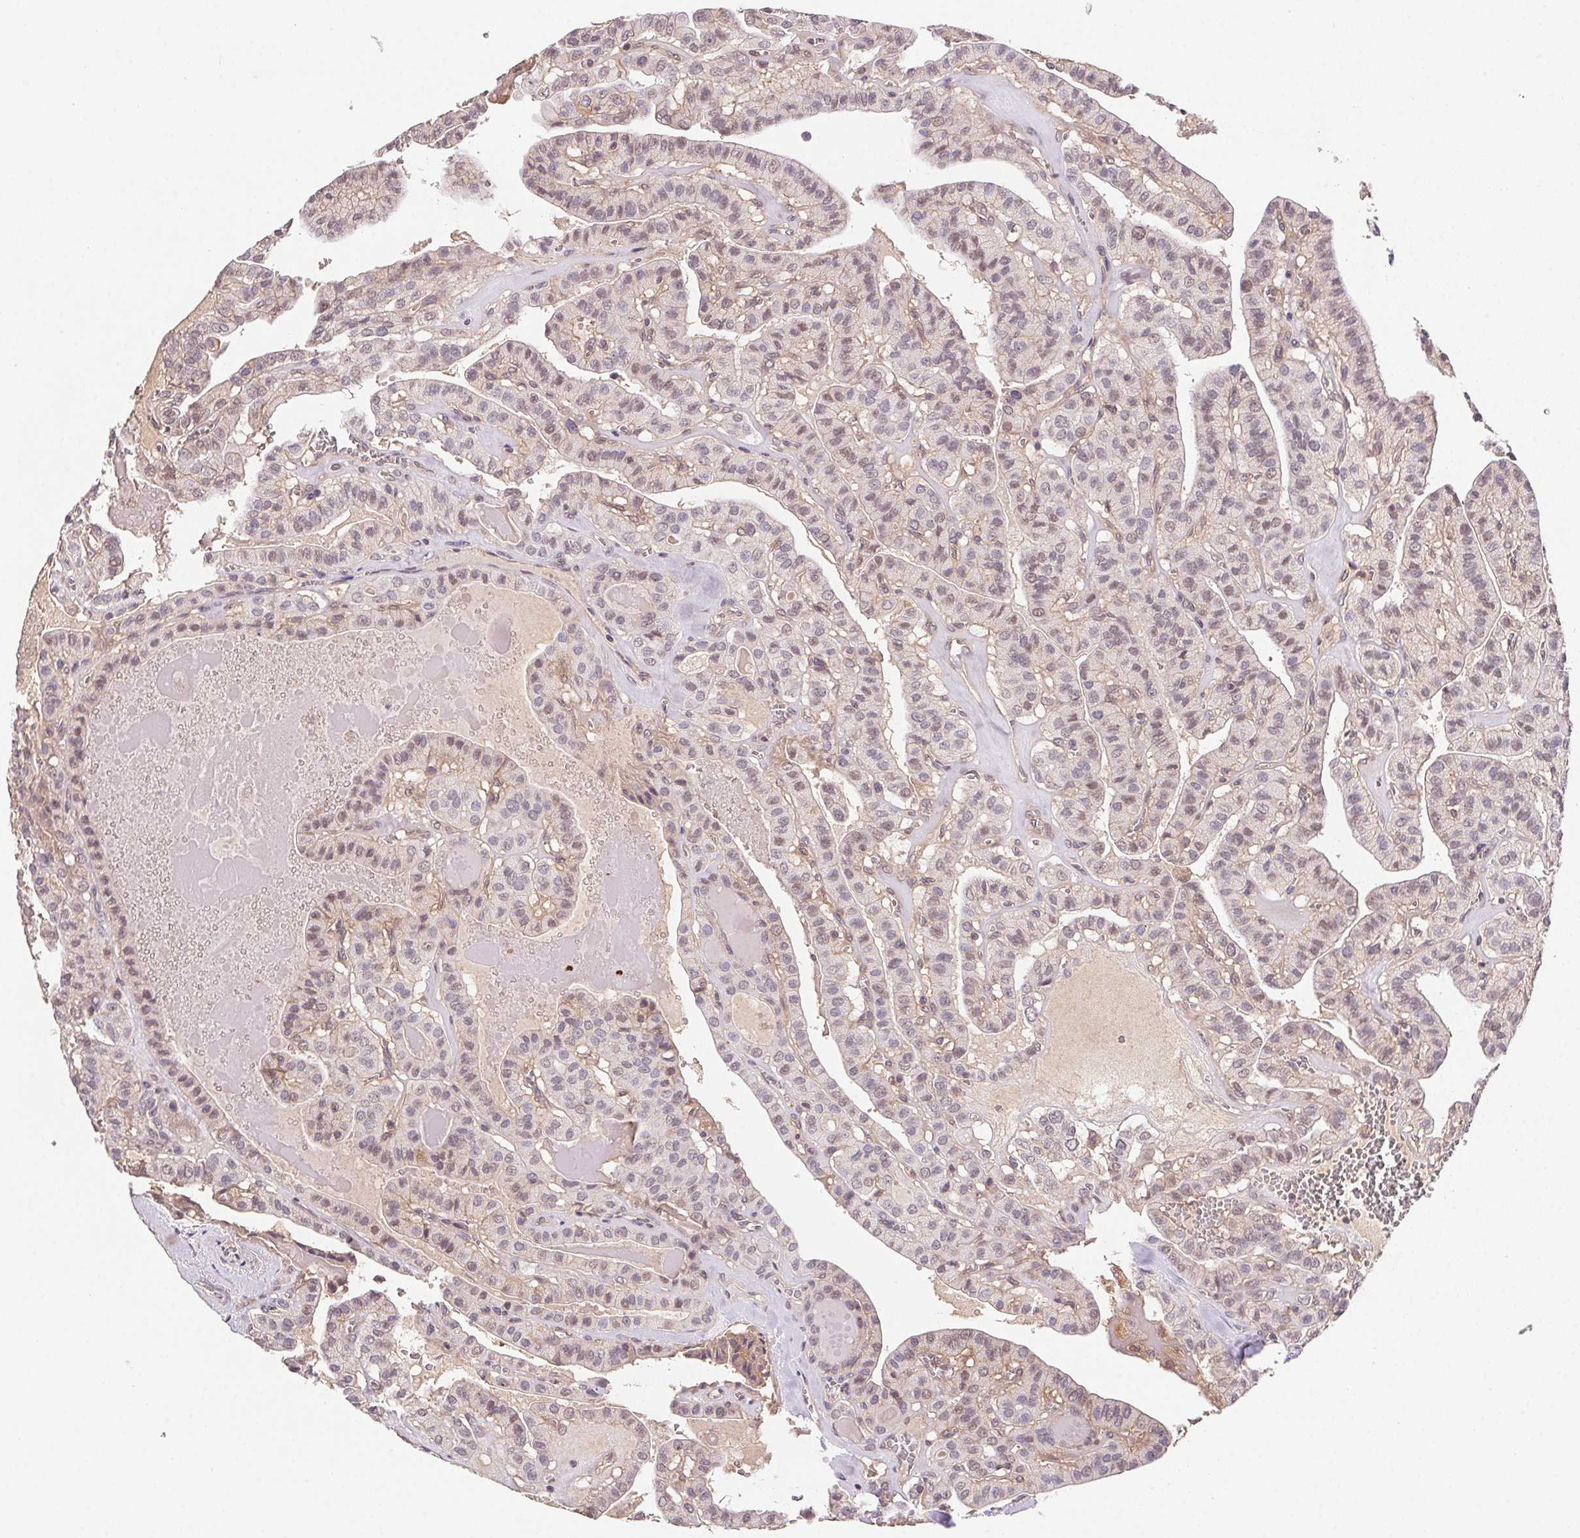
{"staining": {"intensity": "weak", "quantity": "<25%", "location": "nuclear"}, "tissue": "thyroid cancer", "cell_type": "Tumor cells", "image_type": "cancer", "snomed": [{"axis": "morphology", "description": "Papillary adenocarcinoma, NOS"}, {"axis": "topography", "description": "Thyroid gland"}], "caption": "Papillary adenocarcinoma (thyroid) was stained to show a protein in brown. There is no significant expression in tumor cells. The staining was performed using DAB (3,3'-diaminobenzidine) to visualize the protein expression in brown, while the nuclei were stained in blue with hematoxylin (Magnification: 20x).", "gene": "SLC52A2", "patient": {"sex": "male", "age": 52}}